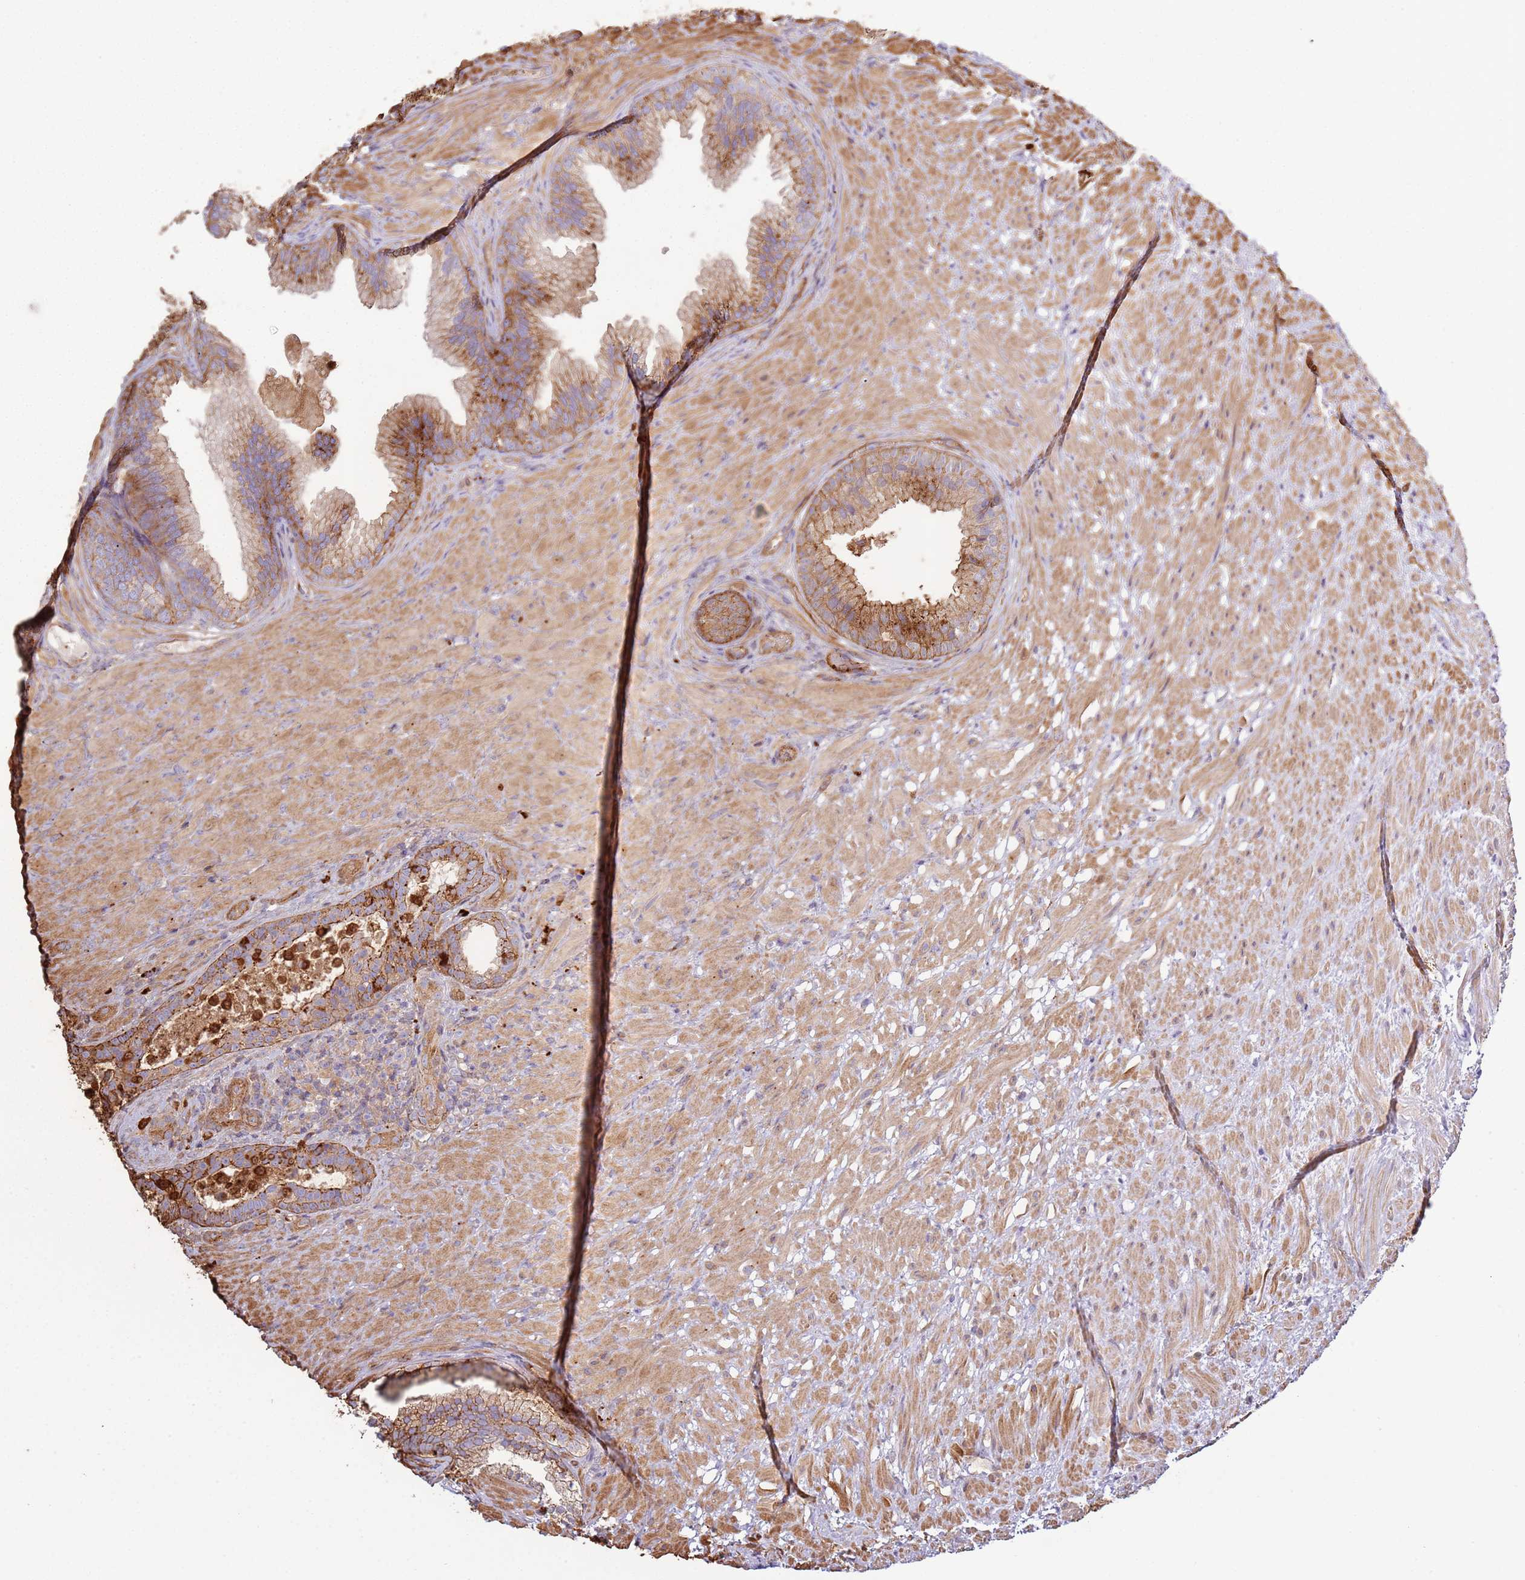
{"staining": {"intensity": "moderate", "quantity": ">75%", "location": "cytoplasmic/membranous"}, "tissue": "prostate", "cell_type": "Glandular cells", "image_type": "normal", "snomed": [{"axis": "morphology", "description": "Normal tissue, NOS"}, {"axis": "topography", "description": "Prostate"}], "caption": "Moderate cytoplasmic/membranous expression is present in approximately >75% of glandular cells in benign prostate. (DAB (3,3'-diaminobenzidine) = brown stain, brightfield microscopy at high magnification).", "gene": "NDUFAF4", "patient": {"sex": "male", "age": 76}}